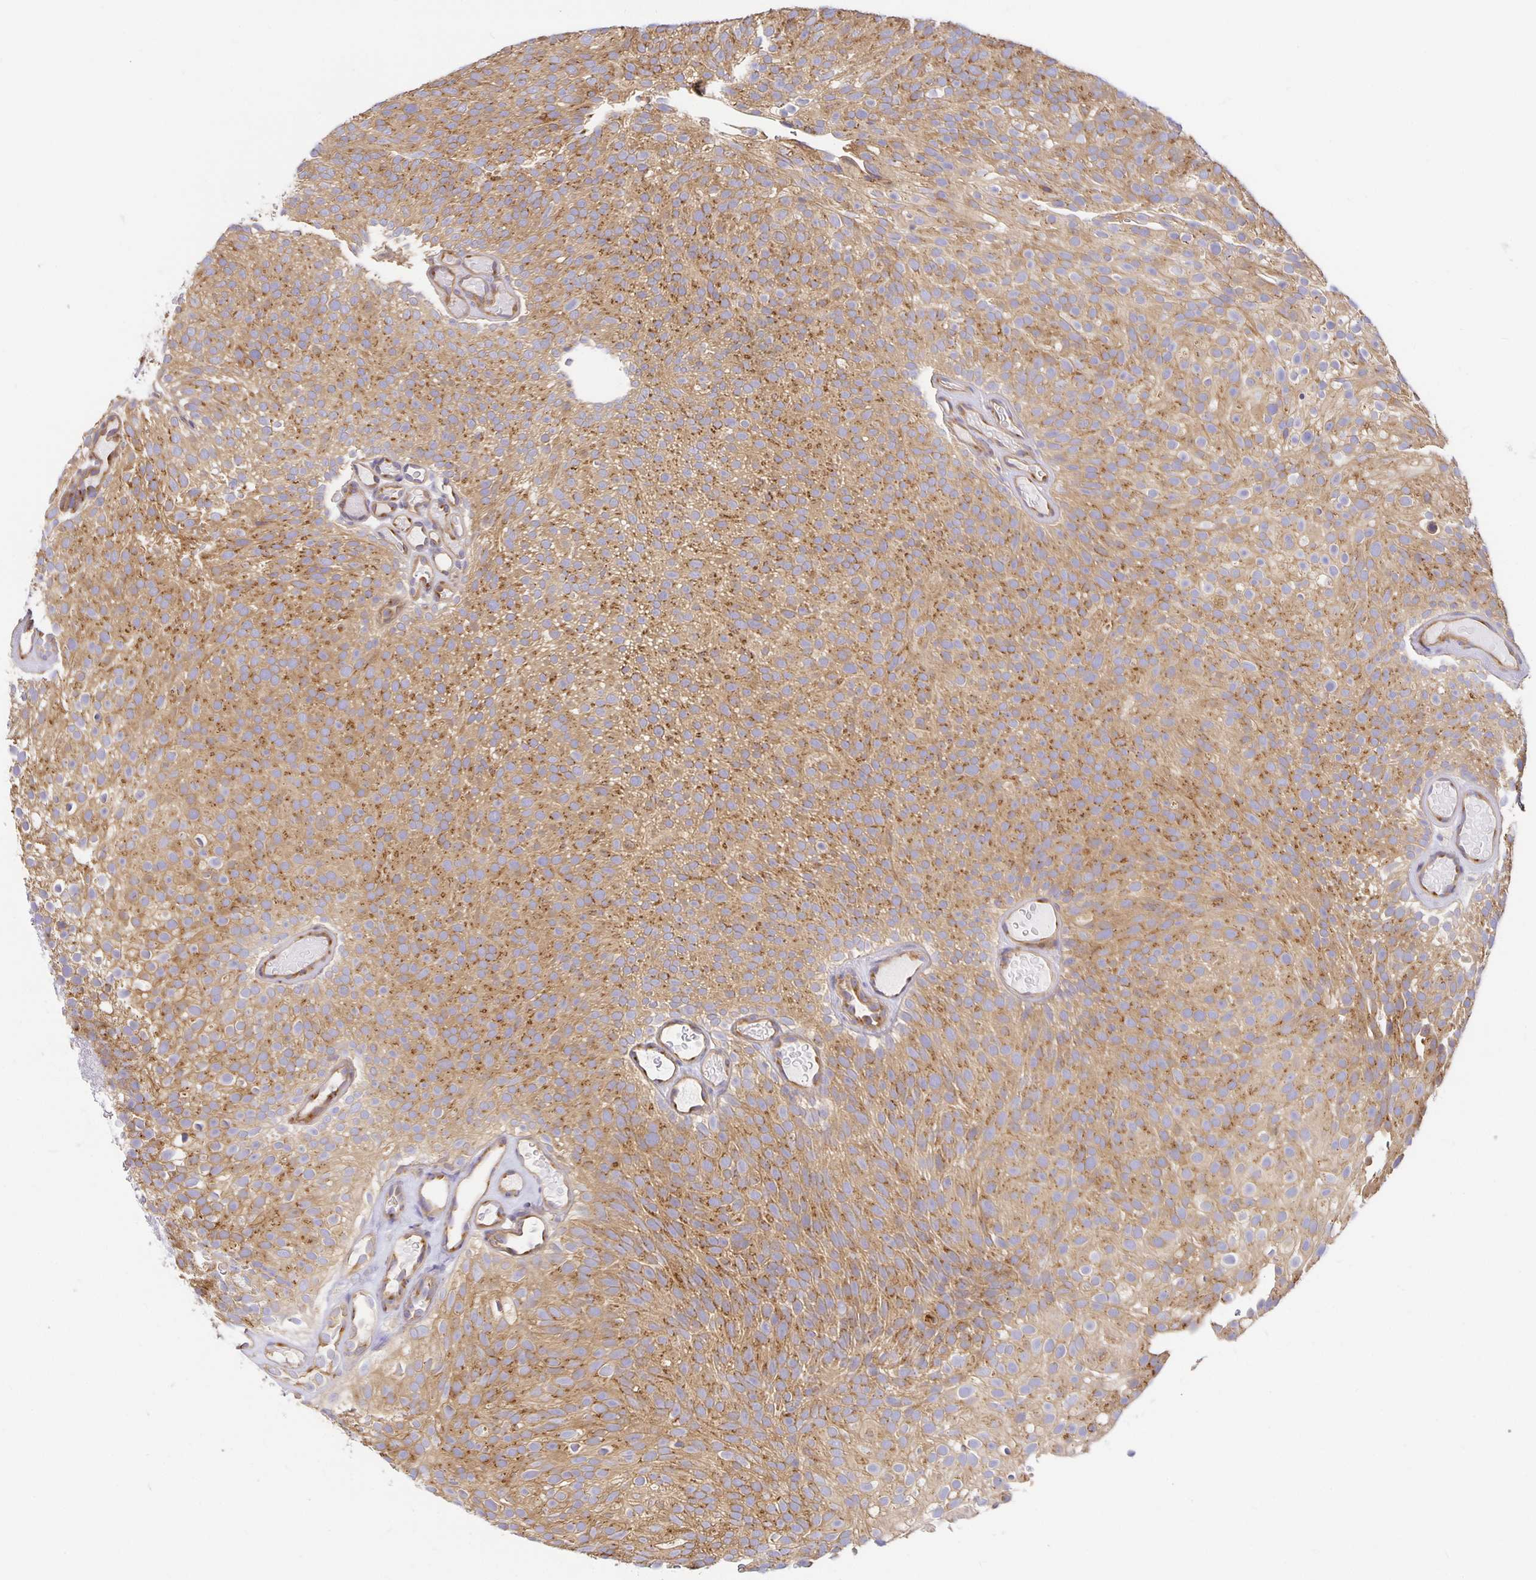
{"staining": {"intensity": "moderate", "quantity": ">75%", "location": "cytoplasmic/membranous"}, "tissue": "urothelial cancer", "cell_type": "Tumor cells", "image_type": "cancer", "snomed": [{"axis": "morphology", "description": "Urothelial carcinoma, Low grade"}, {"axis": "topography", "description": "Urinary bladder"}], "caption": "The photomicrograph displays immunohistochemical staining of urothelial cancer. There is moderate cytoplasmic/membranous positivity is identified in about >75% of tumor cells.", "gene": "USO1", "patient": {"sex": "male", "age": 78}}